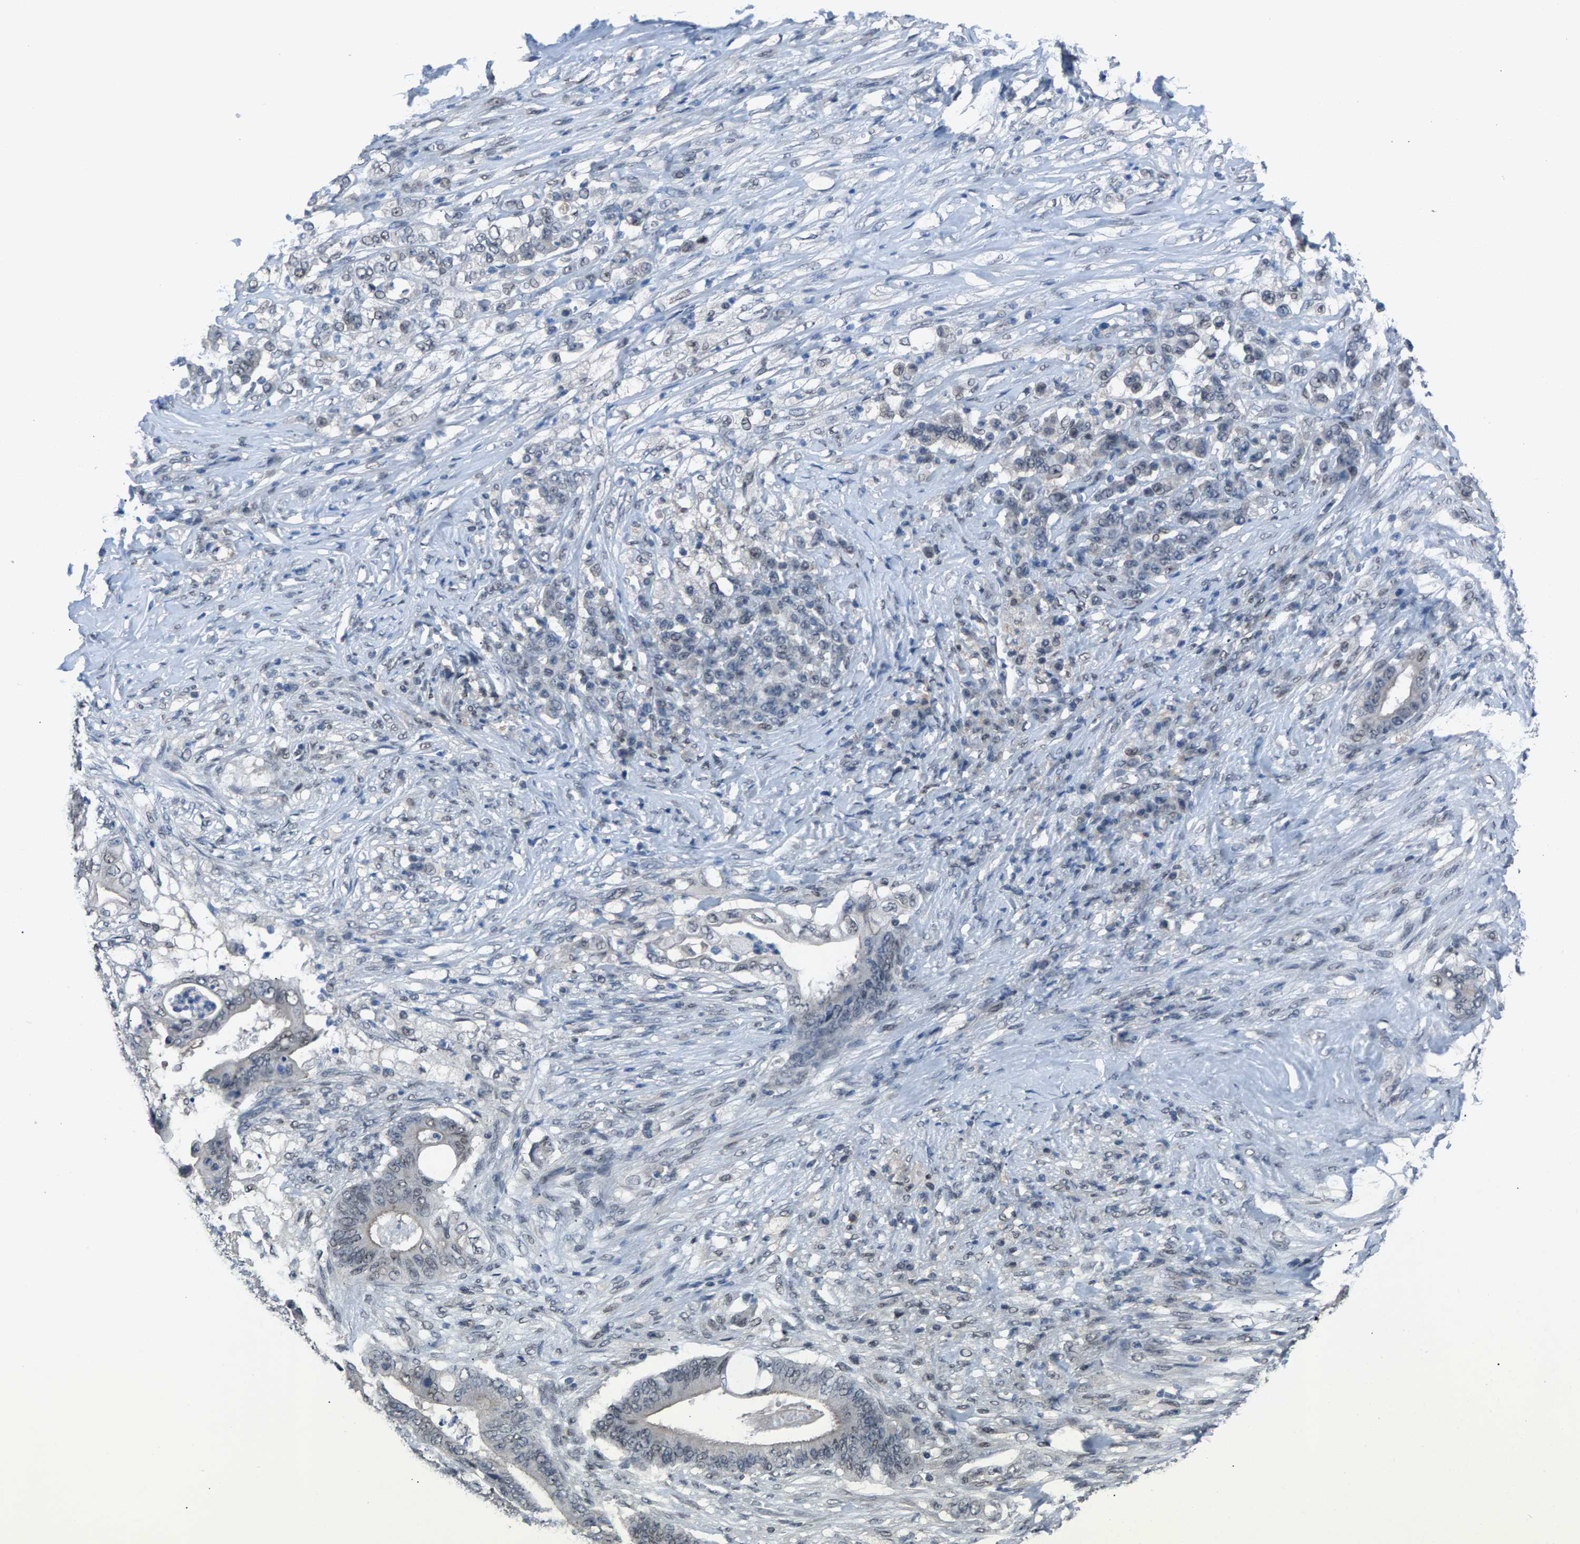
{"staining": {"intensity": "weak", "quantity": "<25%", "location": "nuclear"}, "tissue": "stomach cancer", "cell_type": "Tumor cells", "image_type": "cancer", "snomed": [{"axis": "morphology", "description": "Adenocarcinoma, NOS"}, {"axis": "topography", "description": "Stomach"}], "caption": "Protein analysis of adenocarcinoma (stomach) exhibits no significant staining in tumor cells.", "gene": "ZNF276", "patient": {"sex": "female", "age": 73}}